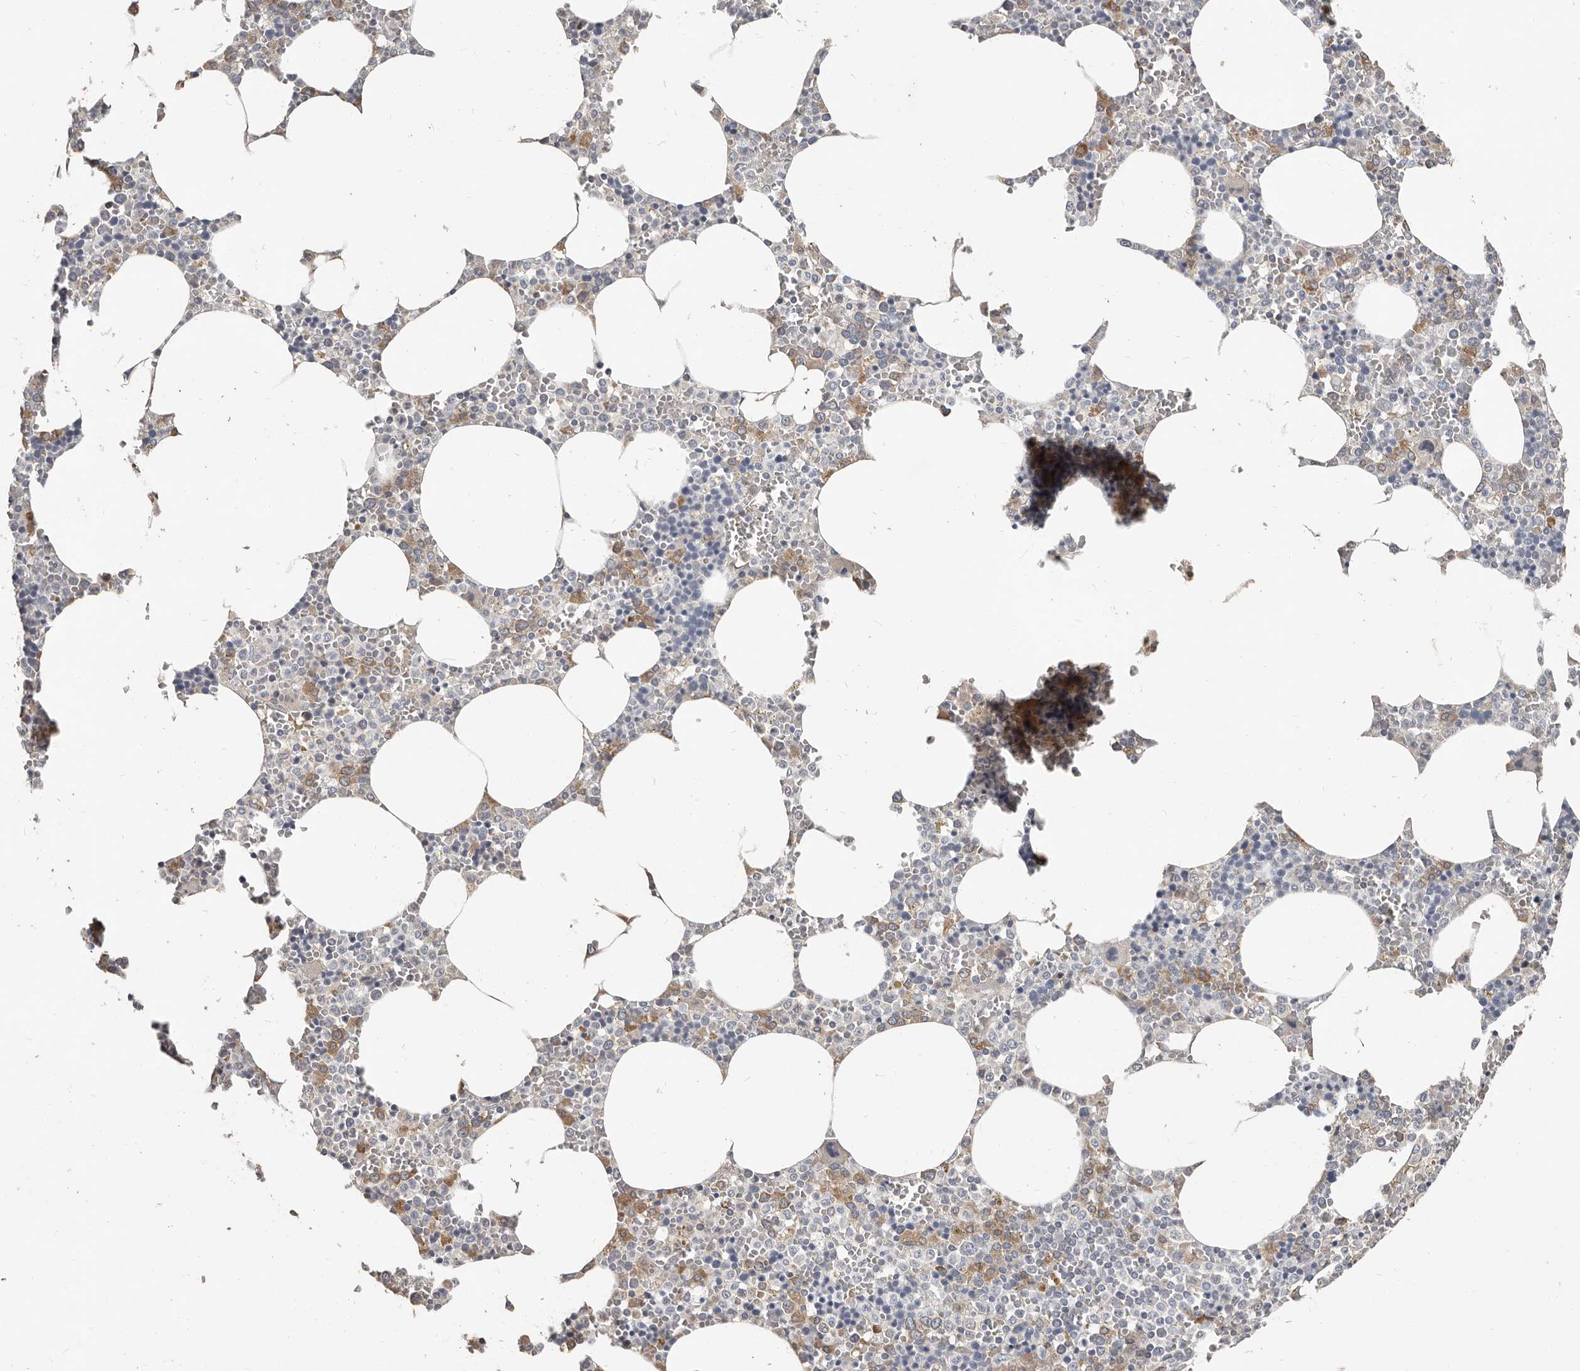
{"staining": {"intensity": "strong", "quantity": "<25%", "location": "cytoplasmic/membranous"}, "tissue": "bone marrow", "cell_type": "Hematopoietic cells", "image_type": "normal", "snomed": [{"axis": "morphology", "description": "Normal tissue, NOS"}, {"axis": "topography", "description": "Bone marrow"}], "caption": "Immunohistochemical staining of normal bone marrow exhibits medium levels of strong cytoplasmic/membranous positivity in approximately <25% of hematopoietic cells. (DAB (3,3'-diaminobenzidine) IHC with brightfield microscopy, high magnification).", "gene": "AKNAD1", "patient": {"sex": "male", "age": 70}}